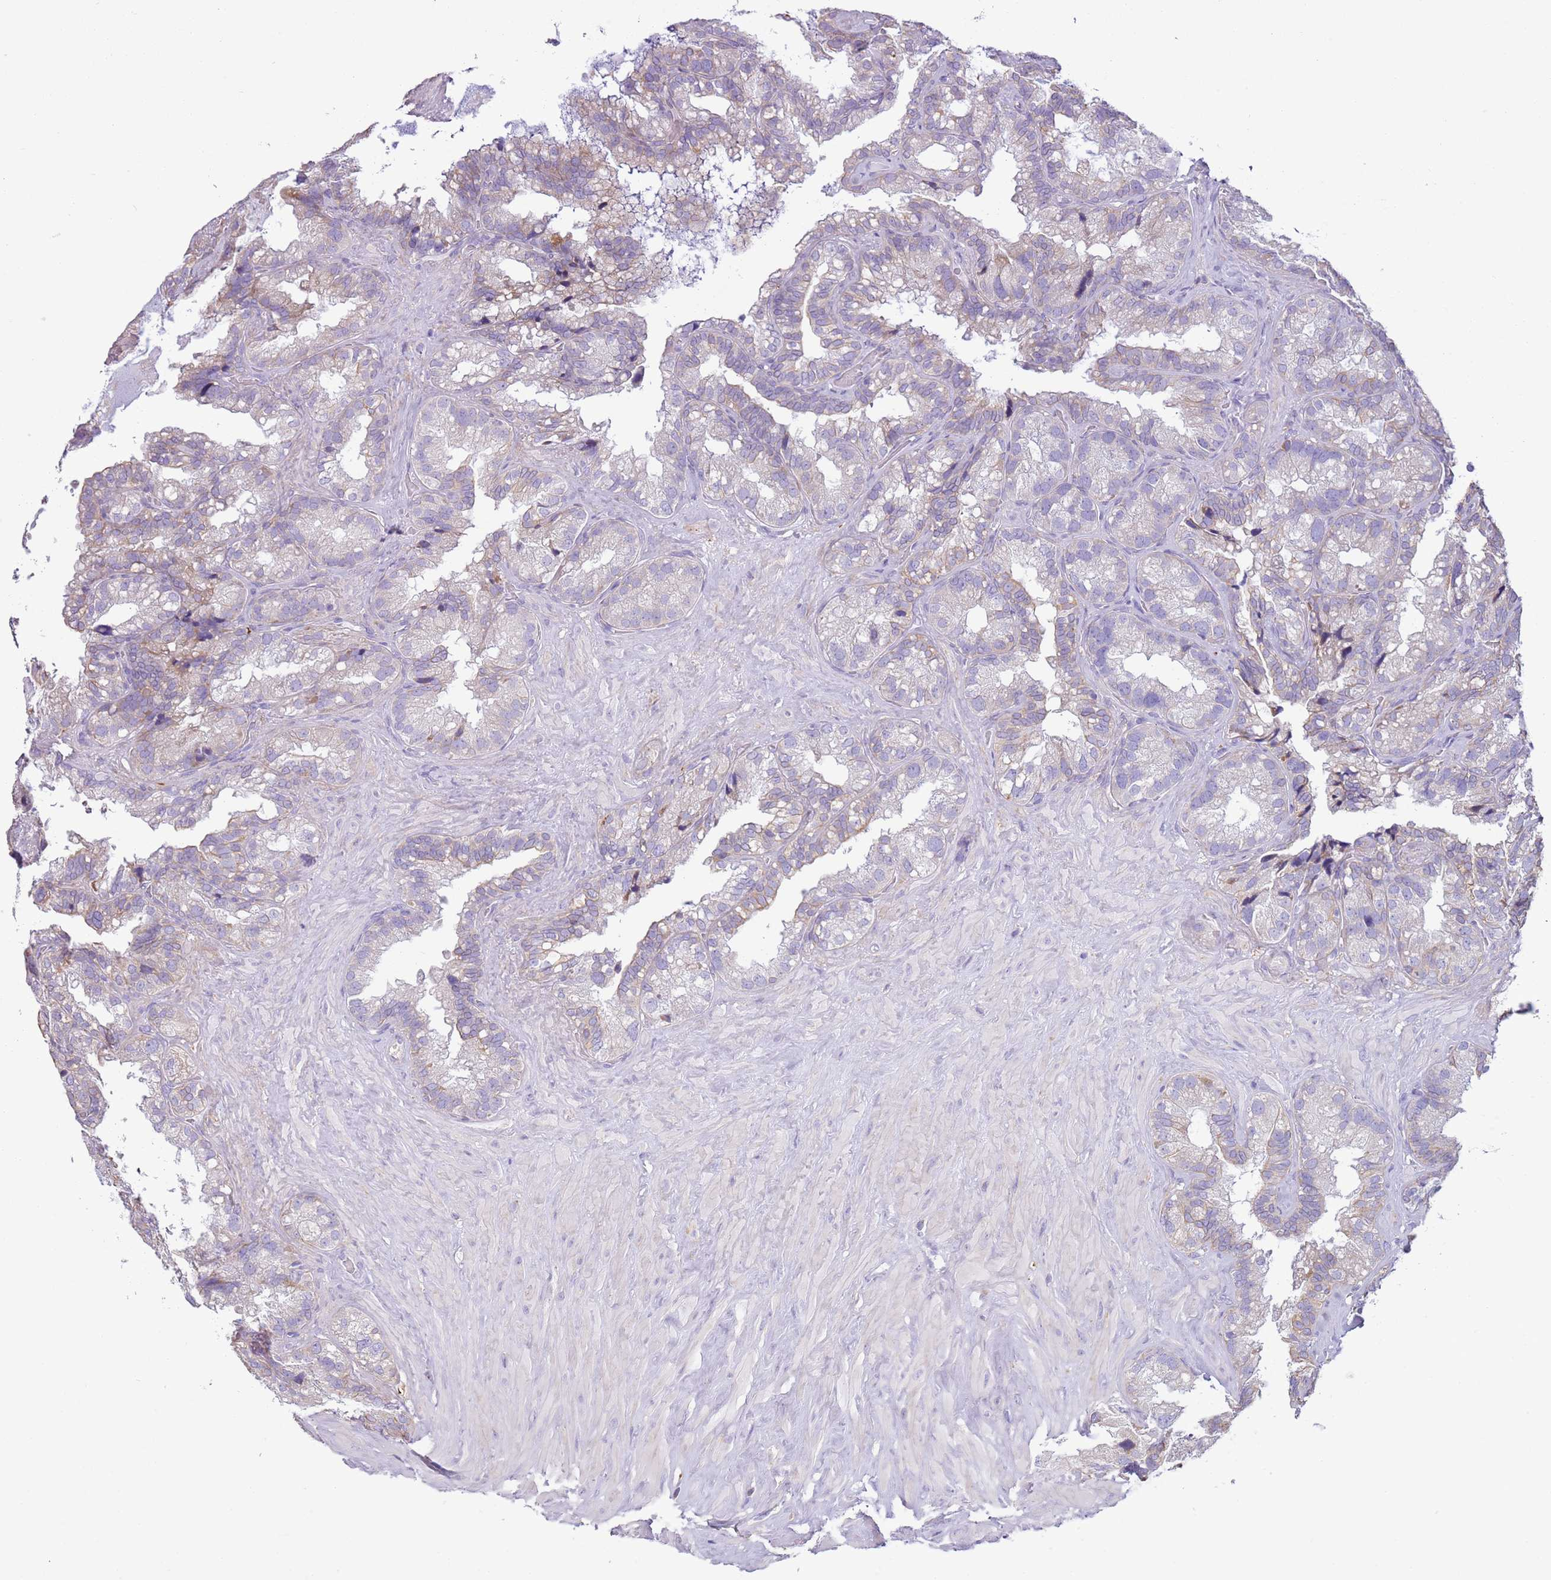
{"staining": {"intensity": "weak", "quantity": "25%-75%", "location": "cytoplasmic/membranous"}, "tissue": "seminal vesicle", "cell_type": "Glandular cells", "image_type": "normal", "snomed": [{"axis": "morphology", "description": "Normal tissue, NOS"}, {"axis": "topography", "description": "Prostate"}, {"axis": "topography", "description": "Seminal veicle"}], "caption": "Protein staining of unremarkable seminal vesicle exhibits weak cytoplasmic/membranous expression in approximately 25%-75% of glandular cells. (Brightfield microscopy of DAB IHC at high magnification).", "gene": "OAF", "patient": {"sex": "male", "age": 68}}